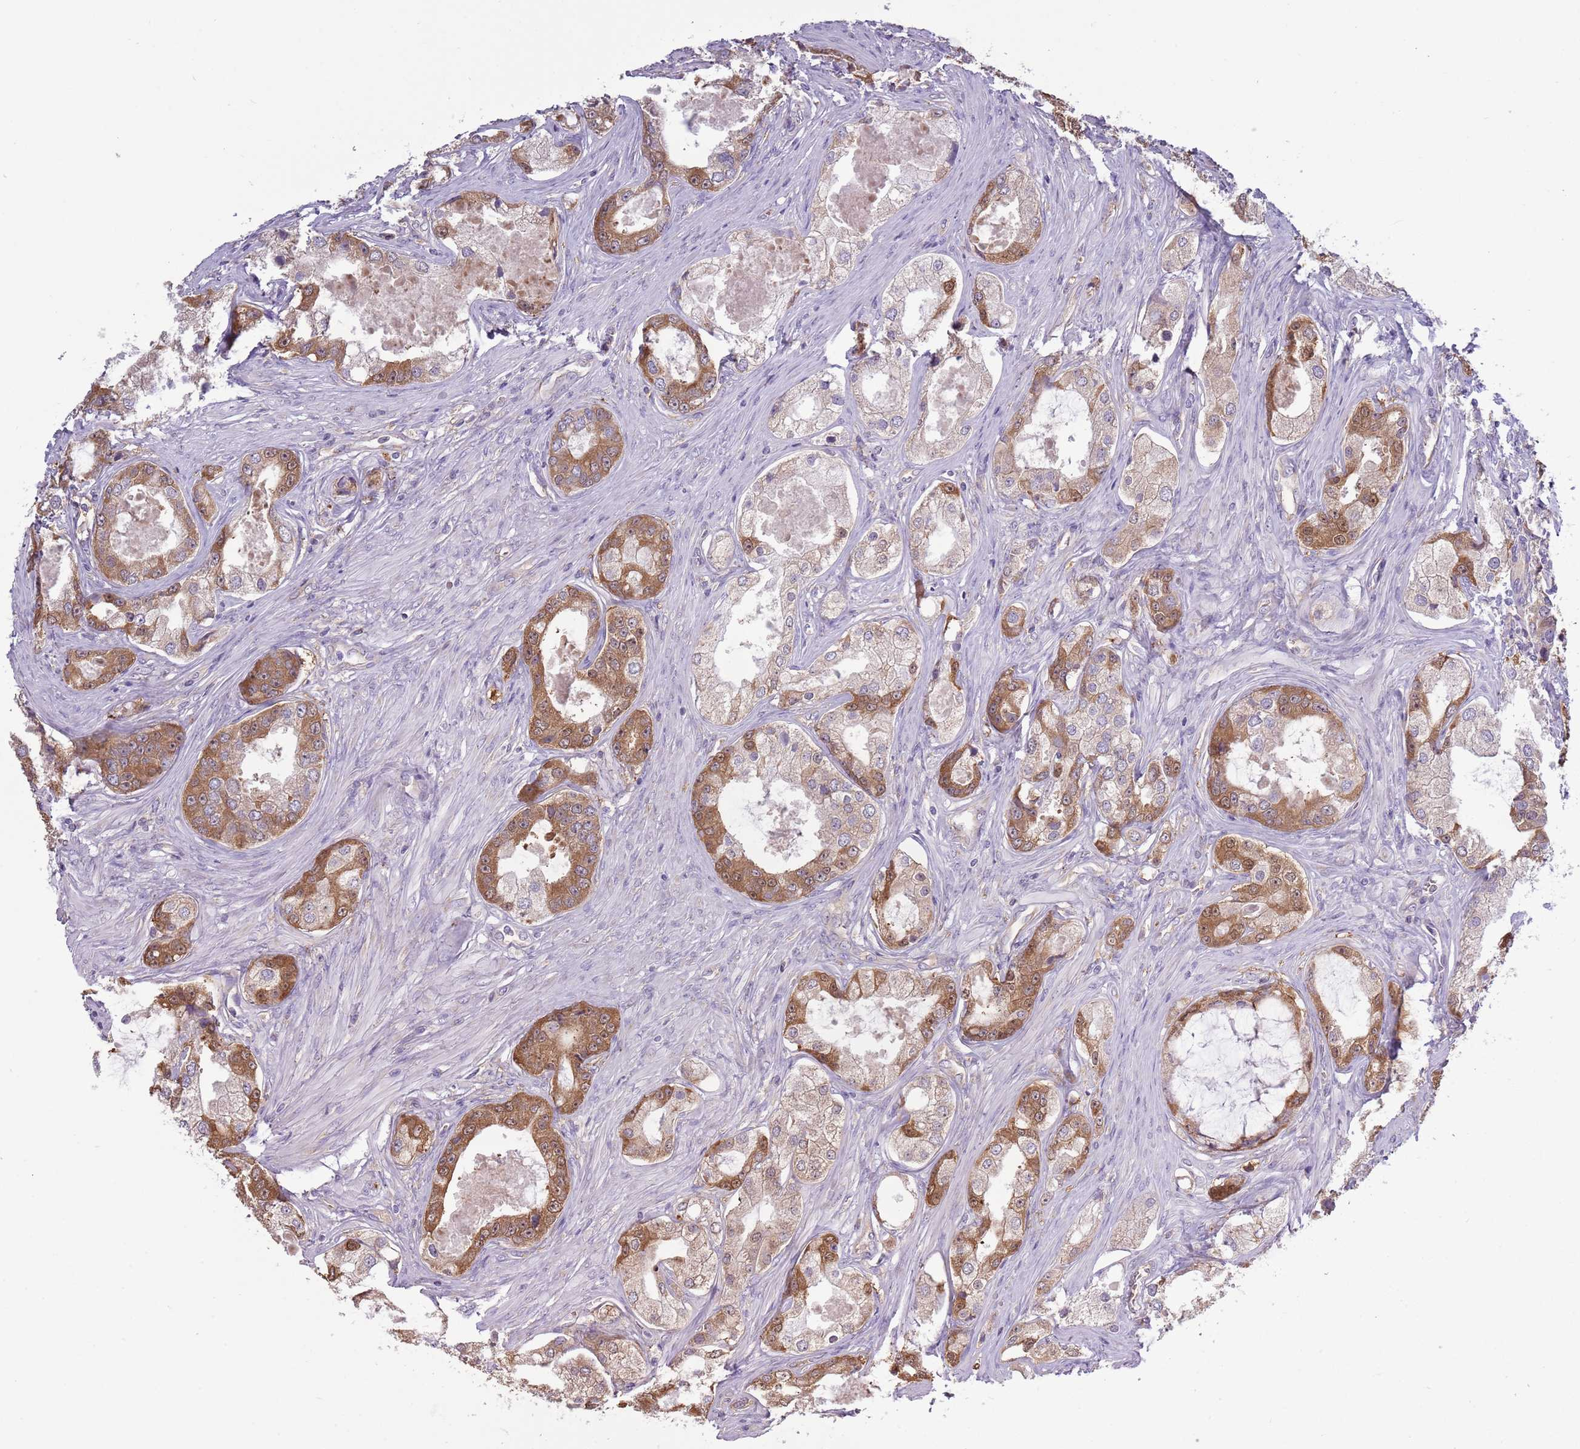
{"staining": {"intensity": "moderate", "quantity": "25%-75%", "location": "cytoplasmic/membranous"}, "tissue": "prostate cancer", "cell_type": "Tumor cells", "image_type": "cancer", "snomed": [{"axis": "morphology", "description": "Adenocarcinoma, Low grade"}, {"axis": "topography", "description": "Prostate"}], "caption": "Protein expression analysis of human prostate adenocarcinoma (low-grade) reveals moderate cytoplasmic/membranous expression in approximately 25%-75% of tumor cells. The protein is stained brown, and the nuclei are stained in blue (DAB (3,3'-diaminobenzidine) IHC with brightfield microscopy, high magnification).", "gene": "RPL17-C18orf32", "patient": {"sex": "male", "age": 68}}